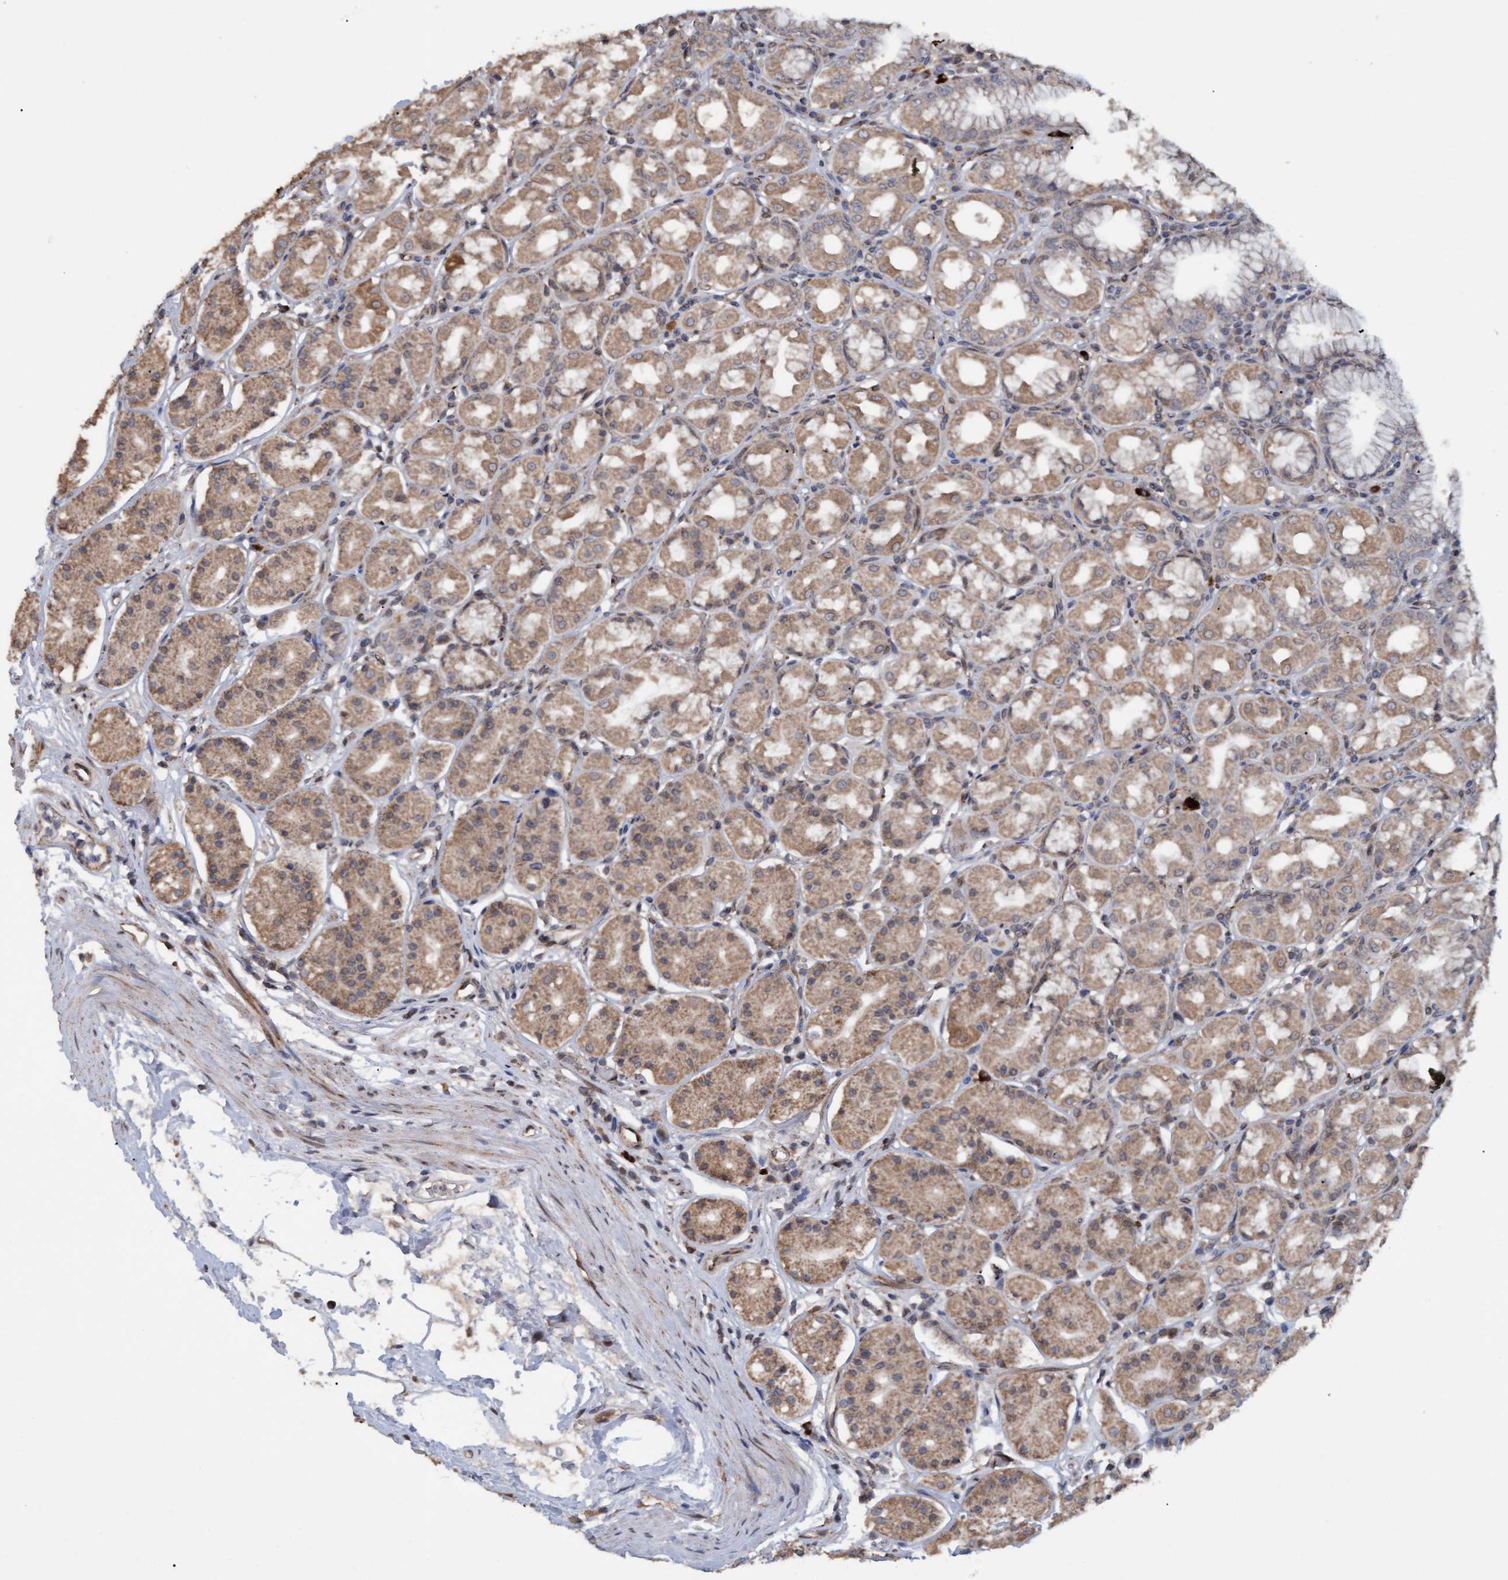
{"staining": {"intensity": "moderate", "quantity": ">75%", "location": "cytoplasmic/membranous"}, "tissue": "stomach", "cell_type": "Glandular cells", "image_type": "normal", "snomed": [{"axis": "morphology", "description": "Normal tissue, NOS"}, {"axis": "topography", "description": "Stomach"}, {"axis": "topography", "description": "Stomach, lower"}], "caption": "IHC photomicrograph of unremarkable stomach stained for a protein (brown), which reveals medium levels of moderate cytoplasmic/membranous positivity in about >75% of glandular cells.", "gene": "MGLL", "patient": {"sex": "female", "age": 56}}